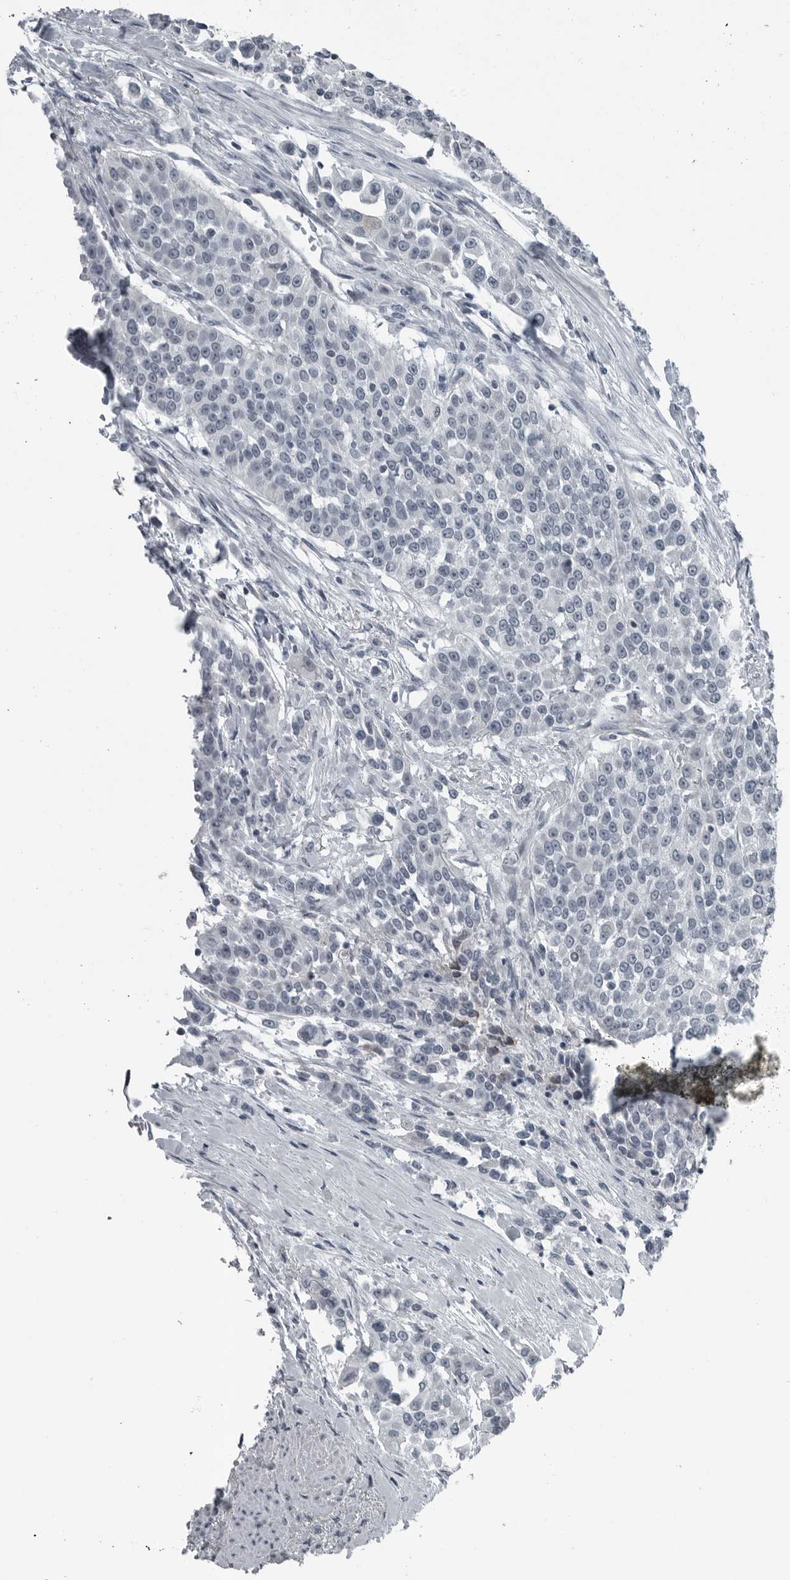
{"staining": {"intensity": "negative", "quantity": "none", "location": "none"}, "tissue": "urothelial cancer", "cell_type": "Tumor cells", "image_type": "cancer", "snomed": [{"axis": "morphology", "description": "Urothelial carcinoma, High grade"}, {"axis": "topography", "description": "Urinary bladder"}], "caption": "An immunohistochemistry photomicrograph of urothelial carcinoma (high-grade) is shown. There is no staining in tumor cells of urothelial carcinoma (high-grade). Nuclei are stained in blue.", "gene": "DNAAF11", "patient": {"sex": "female", "age": 80}}